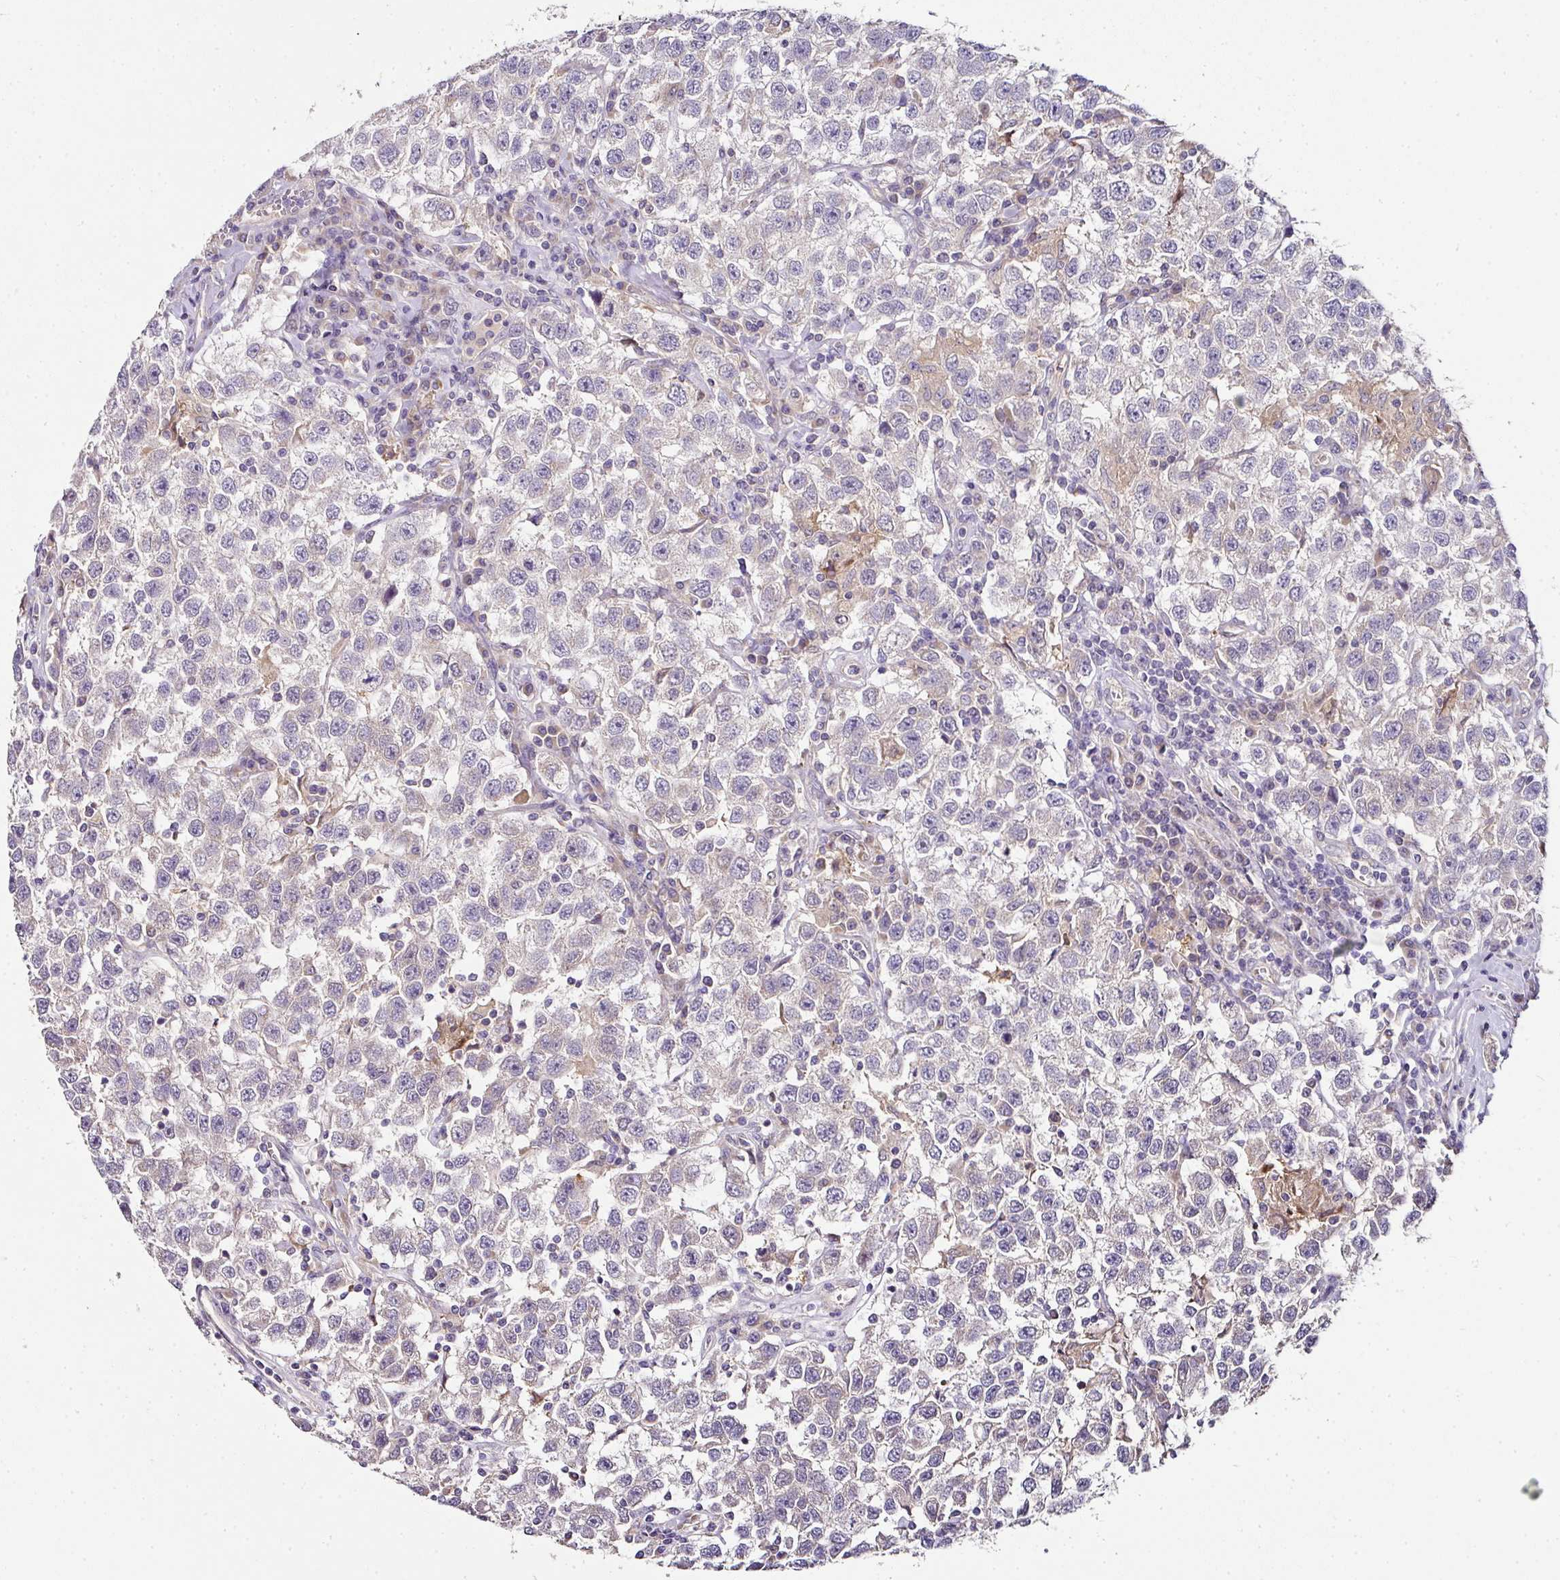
{"staining": {"intensity": "negative", "quantity": "none", "location": "none"}, "tissue": "testis cancer", "cell_type": "Tumor cells", "image_type": "cancer", "snomed": [{"axis": "morphology", "description": "Seminoma, NOS"}, {"axis": "topography", "description": "Testis"}], "caption": "The image exhibits no significant staining in tumor cells of testis cancer. (Stains: DAB immunohistochemistry with hematoxylin counter stain, Microscopy: brightfield microscopy at high magnification).", "gene": "SKIC2", "patient": {"sex": "male", "age": 41}}